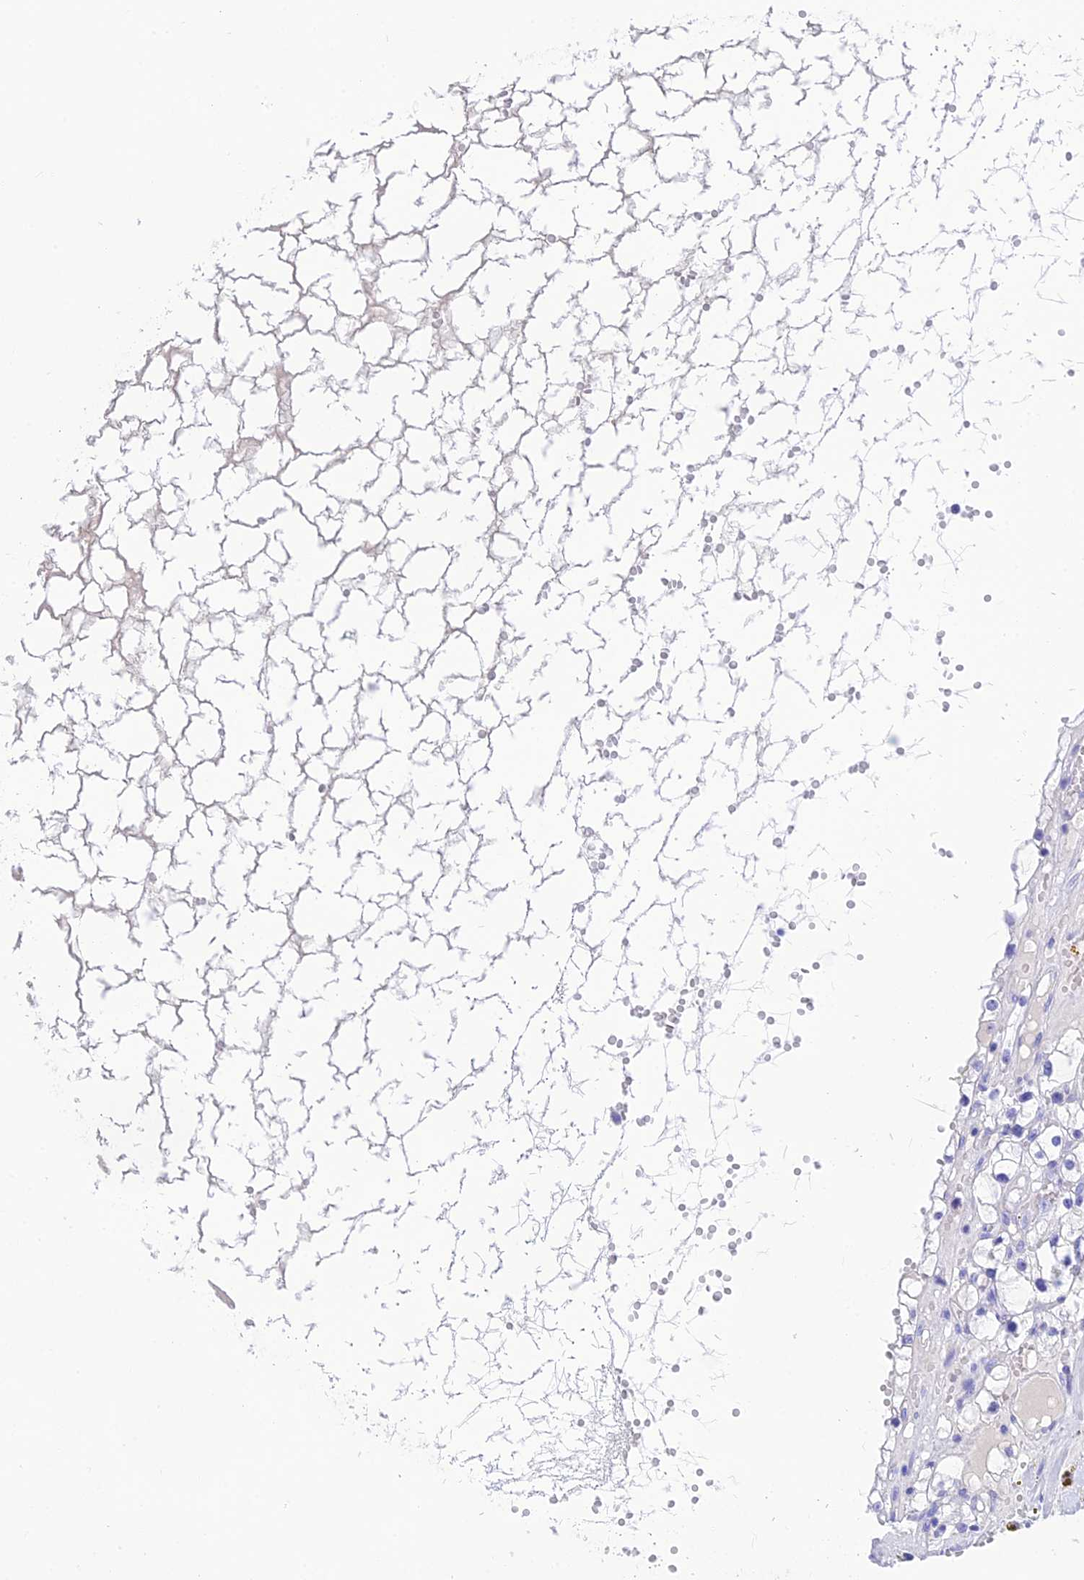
{"staining": {"intensity": "negative", "quantity": "none", "location": "none"}, "tissue": "renal cancer", "cell_type": "Tumor cells", "image_type": "cancer", "snomed": [{"axis": "morphology", "description": "Adenocarcinoma, NOS"}, {"axis": "topography", "description": "Kidney"}], "caption": "Tumor cells show no significant staining in renal cancer (adenocarcinoma).", "gene": "KDELR3", "patient": {"sex": "male", "age": 56}}